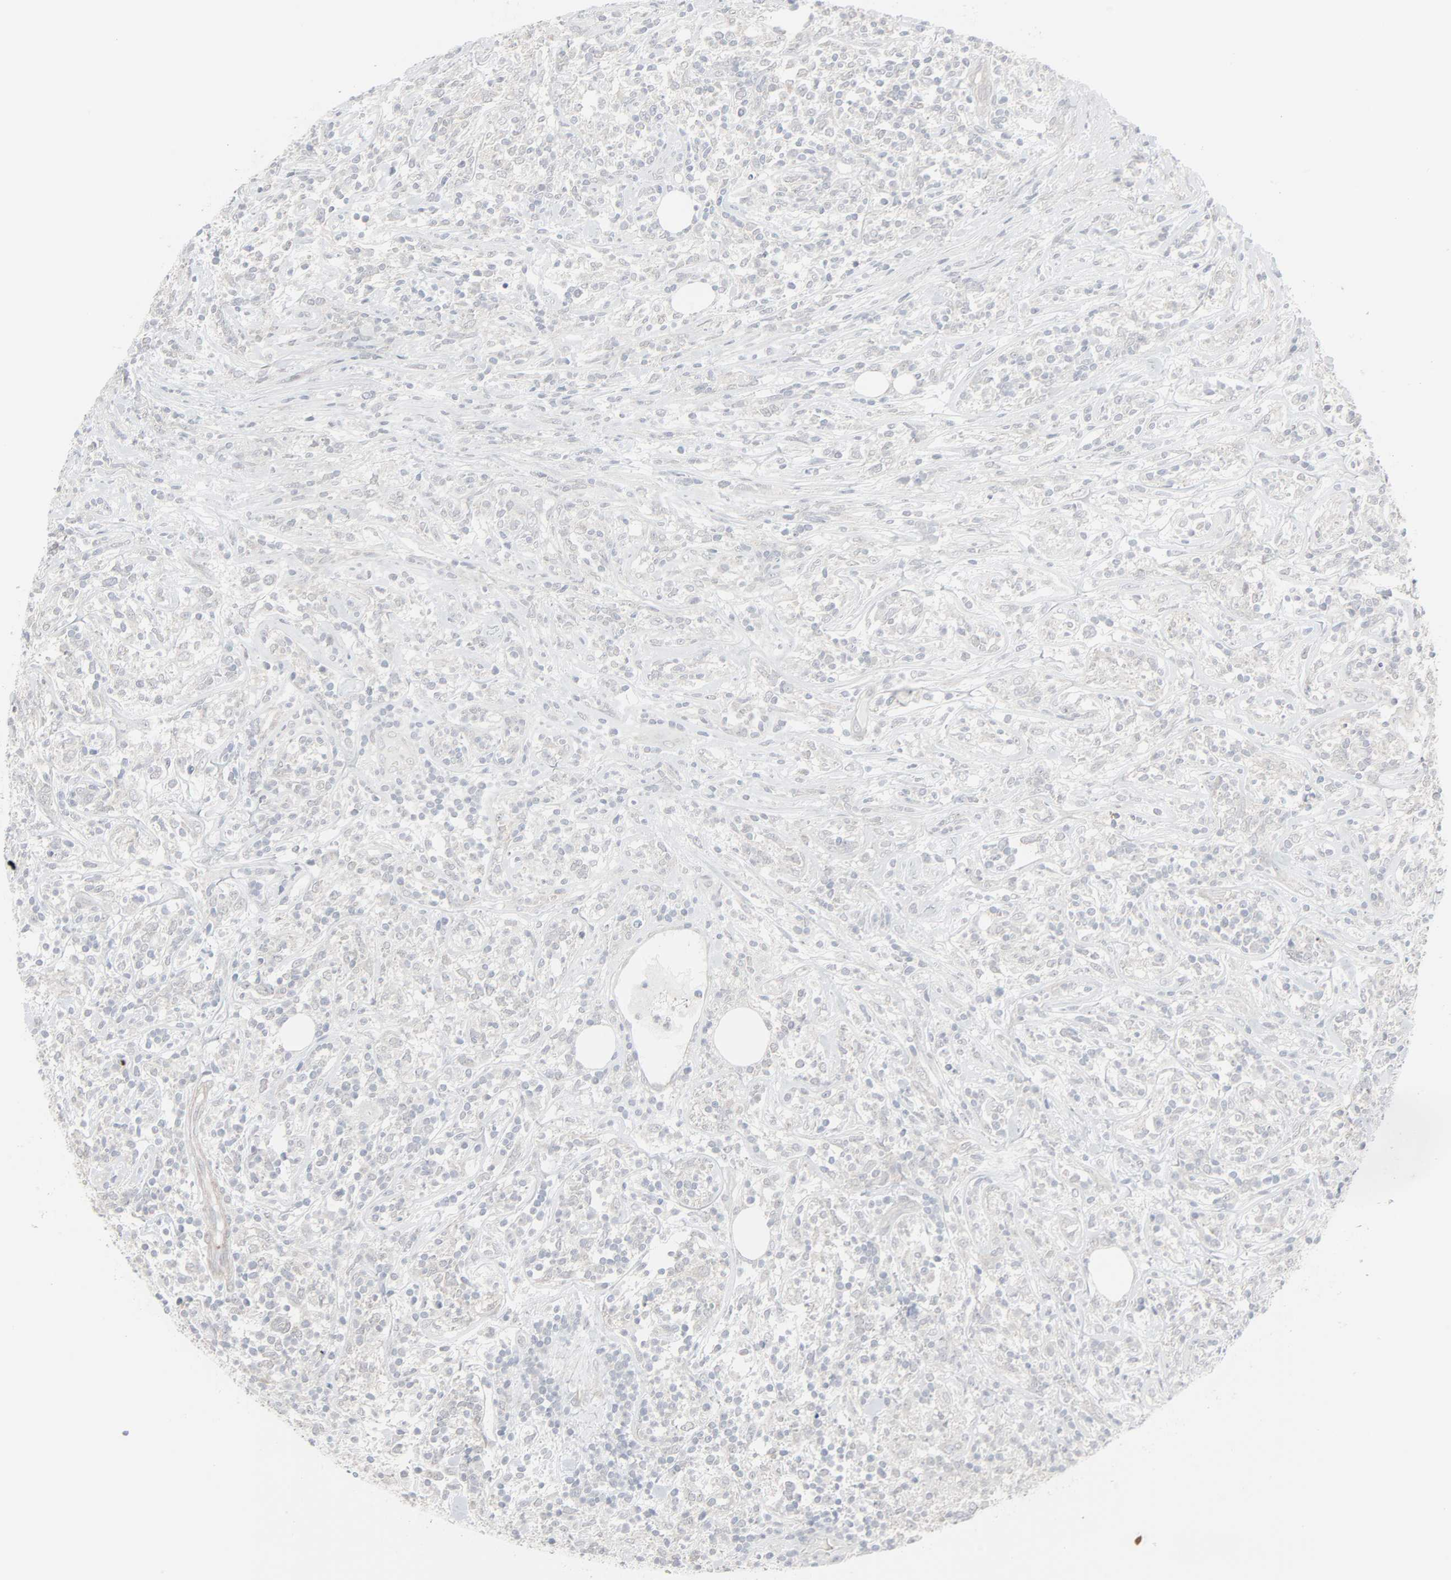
{"staining": {"intensity": "negative", "quantity": "none", "location": "none"}, "tissue": "lymphoma", "cell_type": "Tumor cells", "image_type": "cancer", "snomed": [{"axis": "morphology", "description": "Malignant lymphoma, non-Hodgkin's type, High grade"}, {"axis": "topography", "description": "Lymph node"}], "caption": "The histopathology image demonstrates no staining of tumor cells in malignant lymphoma, non-Hodgkin's type (high-grade). Brightfield microscopy of IHC stained with DAB (brown) and hematoxylin (blue), captured at high magnification.", "gene": "NEUROD1", "patient": {"sex": "female", "age": 84}}